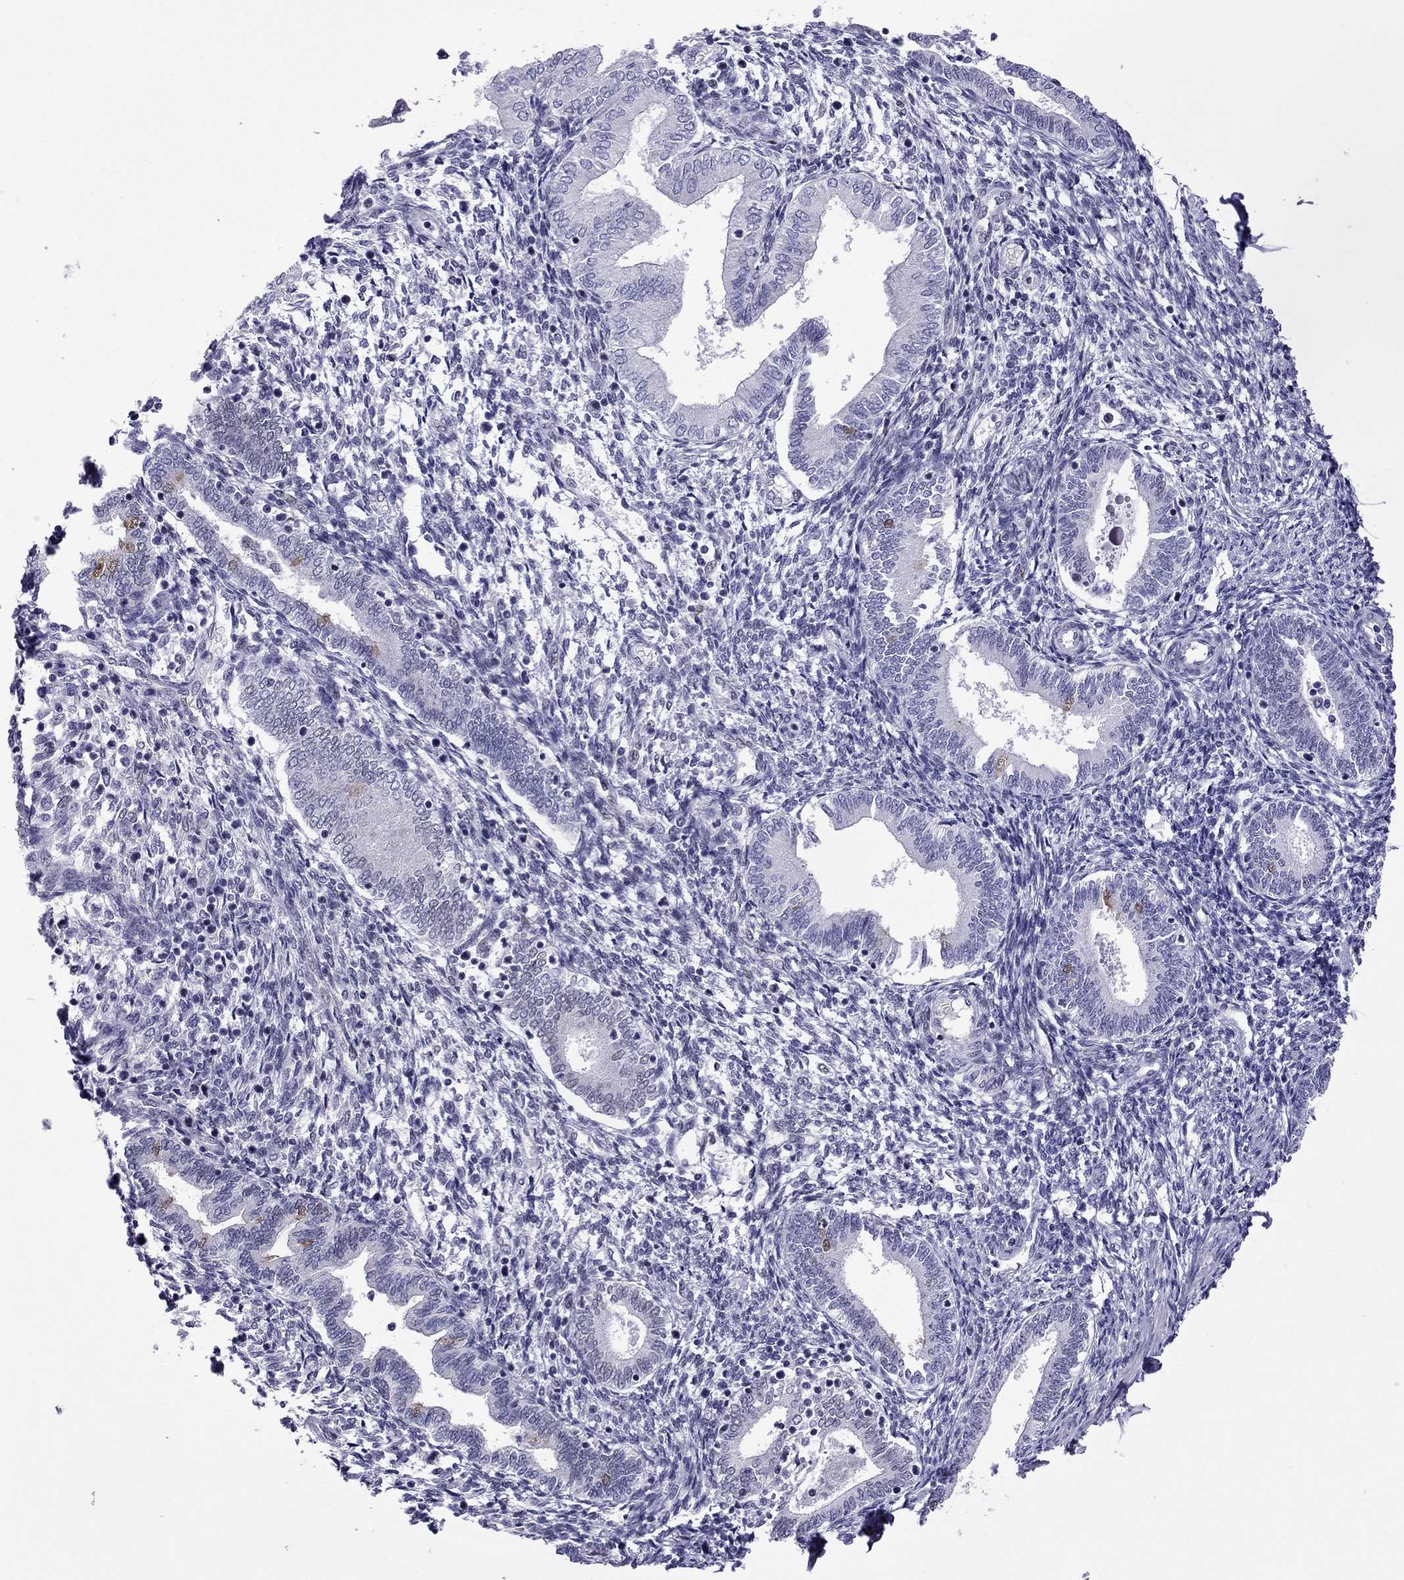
{"staining": {"intensity": "negative", "quantity": "none", "location": "none"}, "tissue": "endometrium", "cell_type": "Cells in endometrial stroma", "image_type": "normal", "snomed": [{"axis": "morphology", "description": "Normal tissue, NOS"}, {"axis": "topography", "description": "Endometrium"}], "caption": "Cells in endometrial stroma are negative for protein expression in normal human endometrium. (Brightfield microscopy of DAB immunohistochemistry at high magnification).", "gene": "MYLK3", "patient": {"sex": "female", "age": 42}}